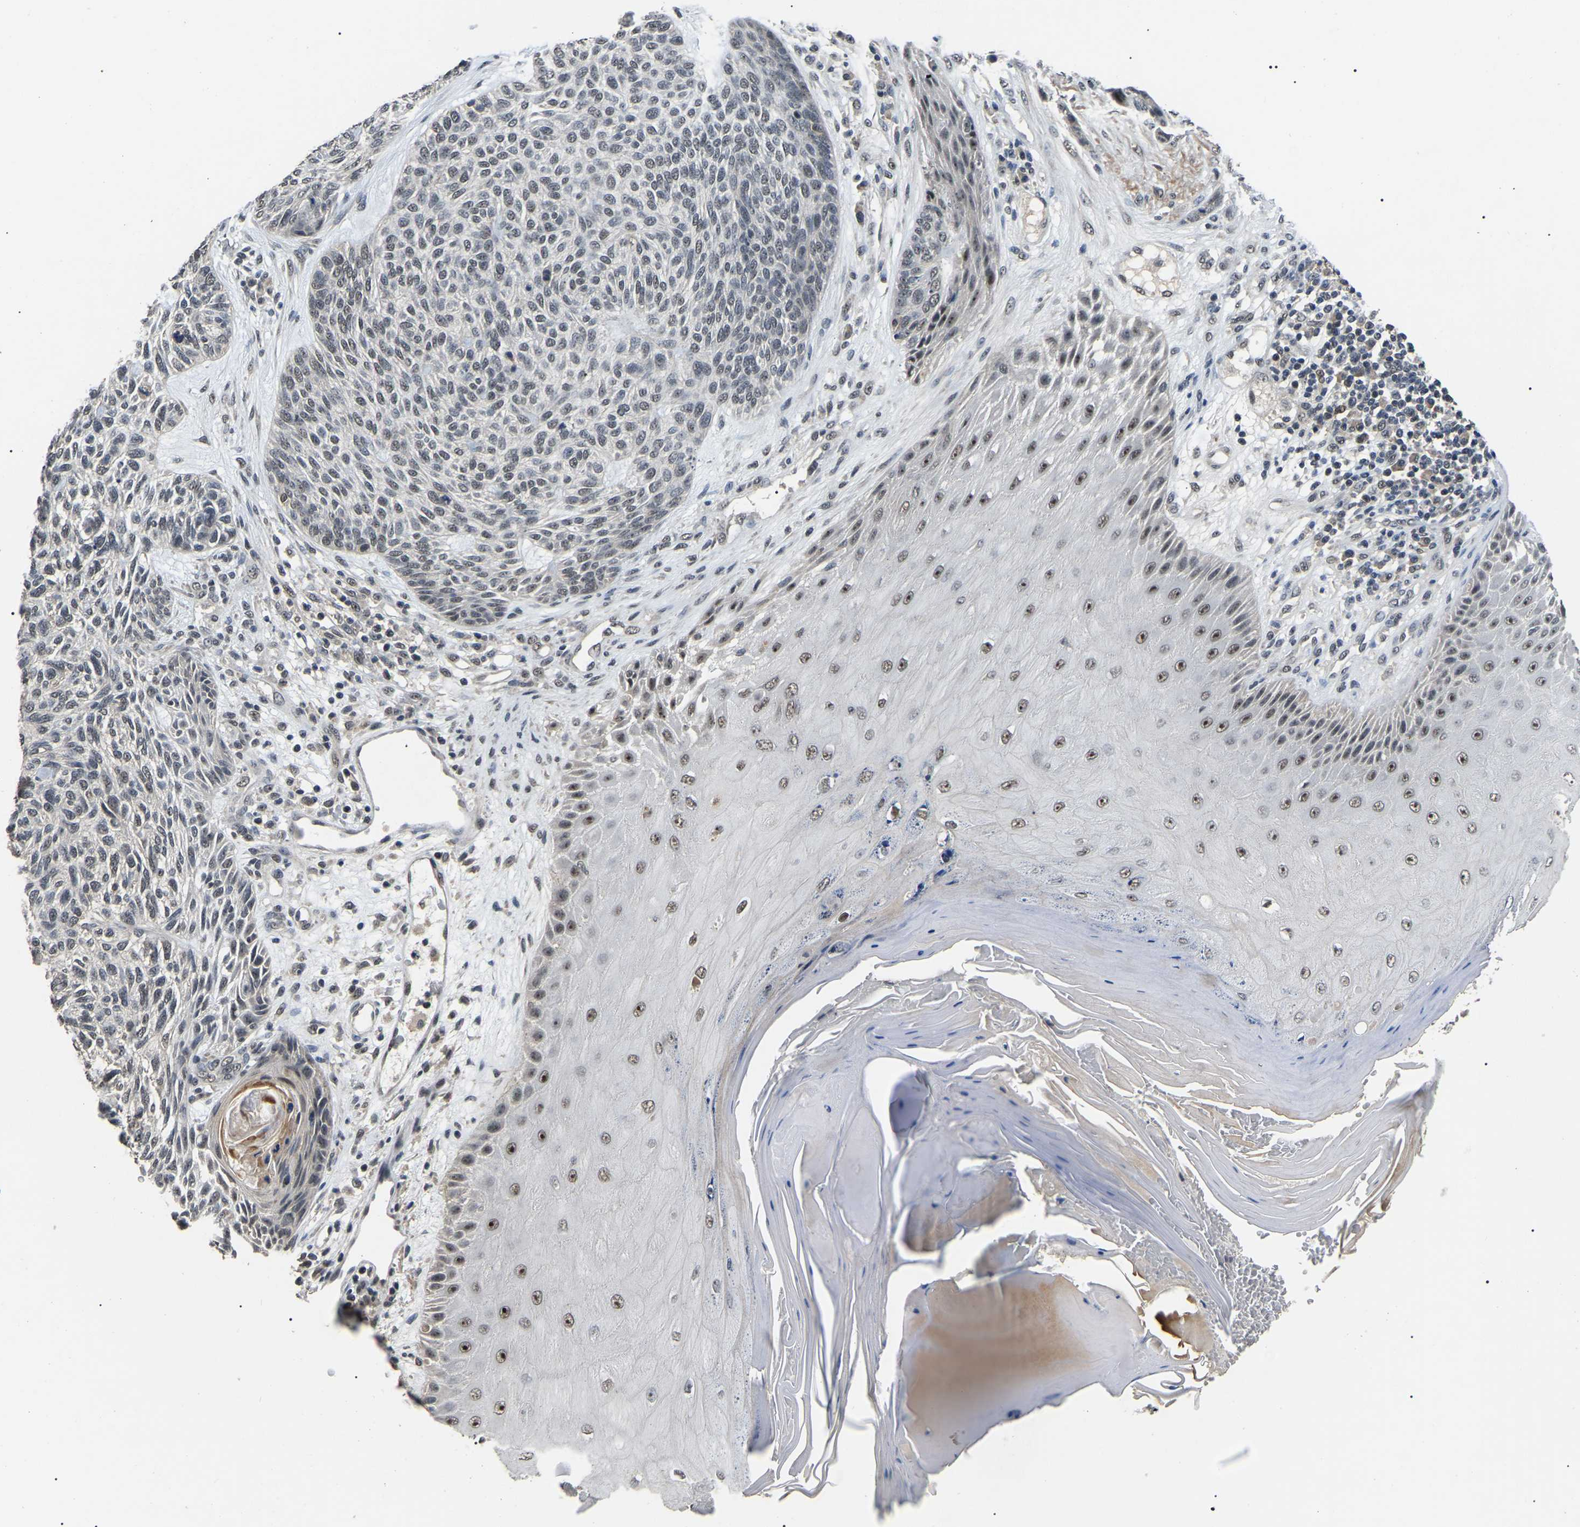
{"staining": {"intensity": "weak", "quantity": "25%-75%", "location": "nuclear"}, "tissue": "skin cancer", "cell_type": "Tumor cells", "image_type": "cancer", "snomed": [{"axis": "morphology", "description": "Basal cell carcinoma"}, {"axis": "topography", "description": "Skin"}], "caption": "This is an image of IHC staining of skin cancer (basal cell carcinoma), which shows weak positivity in the nuclear of tumor cells.", "gene": "PPM1E", "patient": {"sex": "male", "age": 55}}